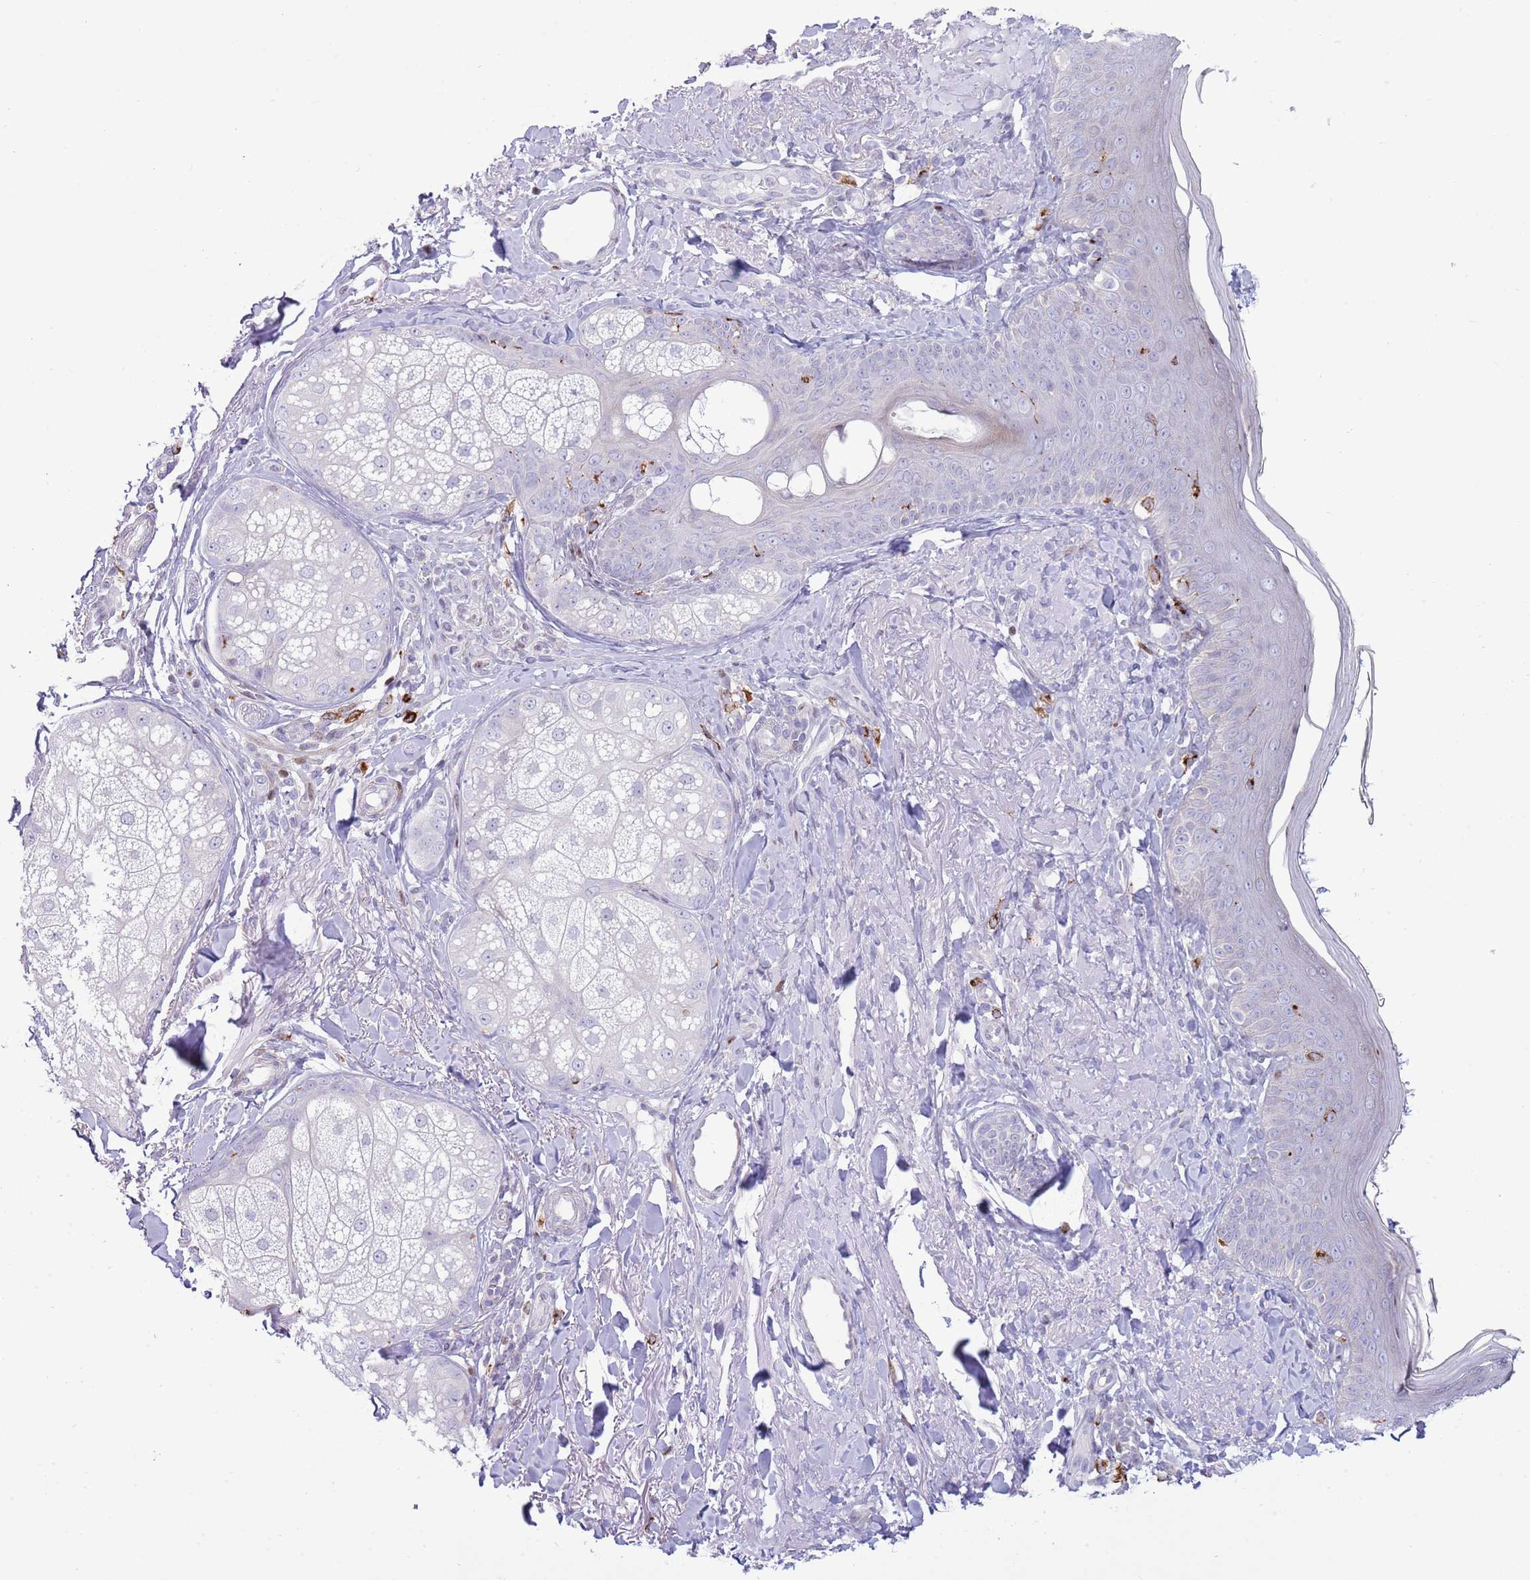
{"staining": {"intensity": "negative", "quantity": "none", "location": "none"}, "tissue": "skin", "cell_type": "Fibroblasts", "image_type": "normal", "snomed": [{"axis": "morphology", "description": "Normal tissue, NOS"}, {"axis": "topography", "description": "Skin"}], "caption": "Fibroblasts are negative for protein expression in unremarkable human skin. The staining is performed using DAB (3,3'-diaminobenzidine) brown chromogen with nuclei counter-stained in using hematoxylin.", "gene": "ANO8", "patient": {"sex": "male", "age": 57}}